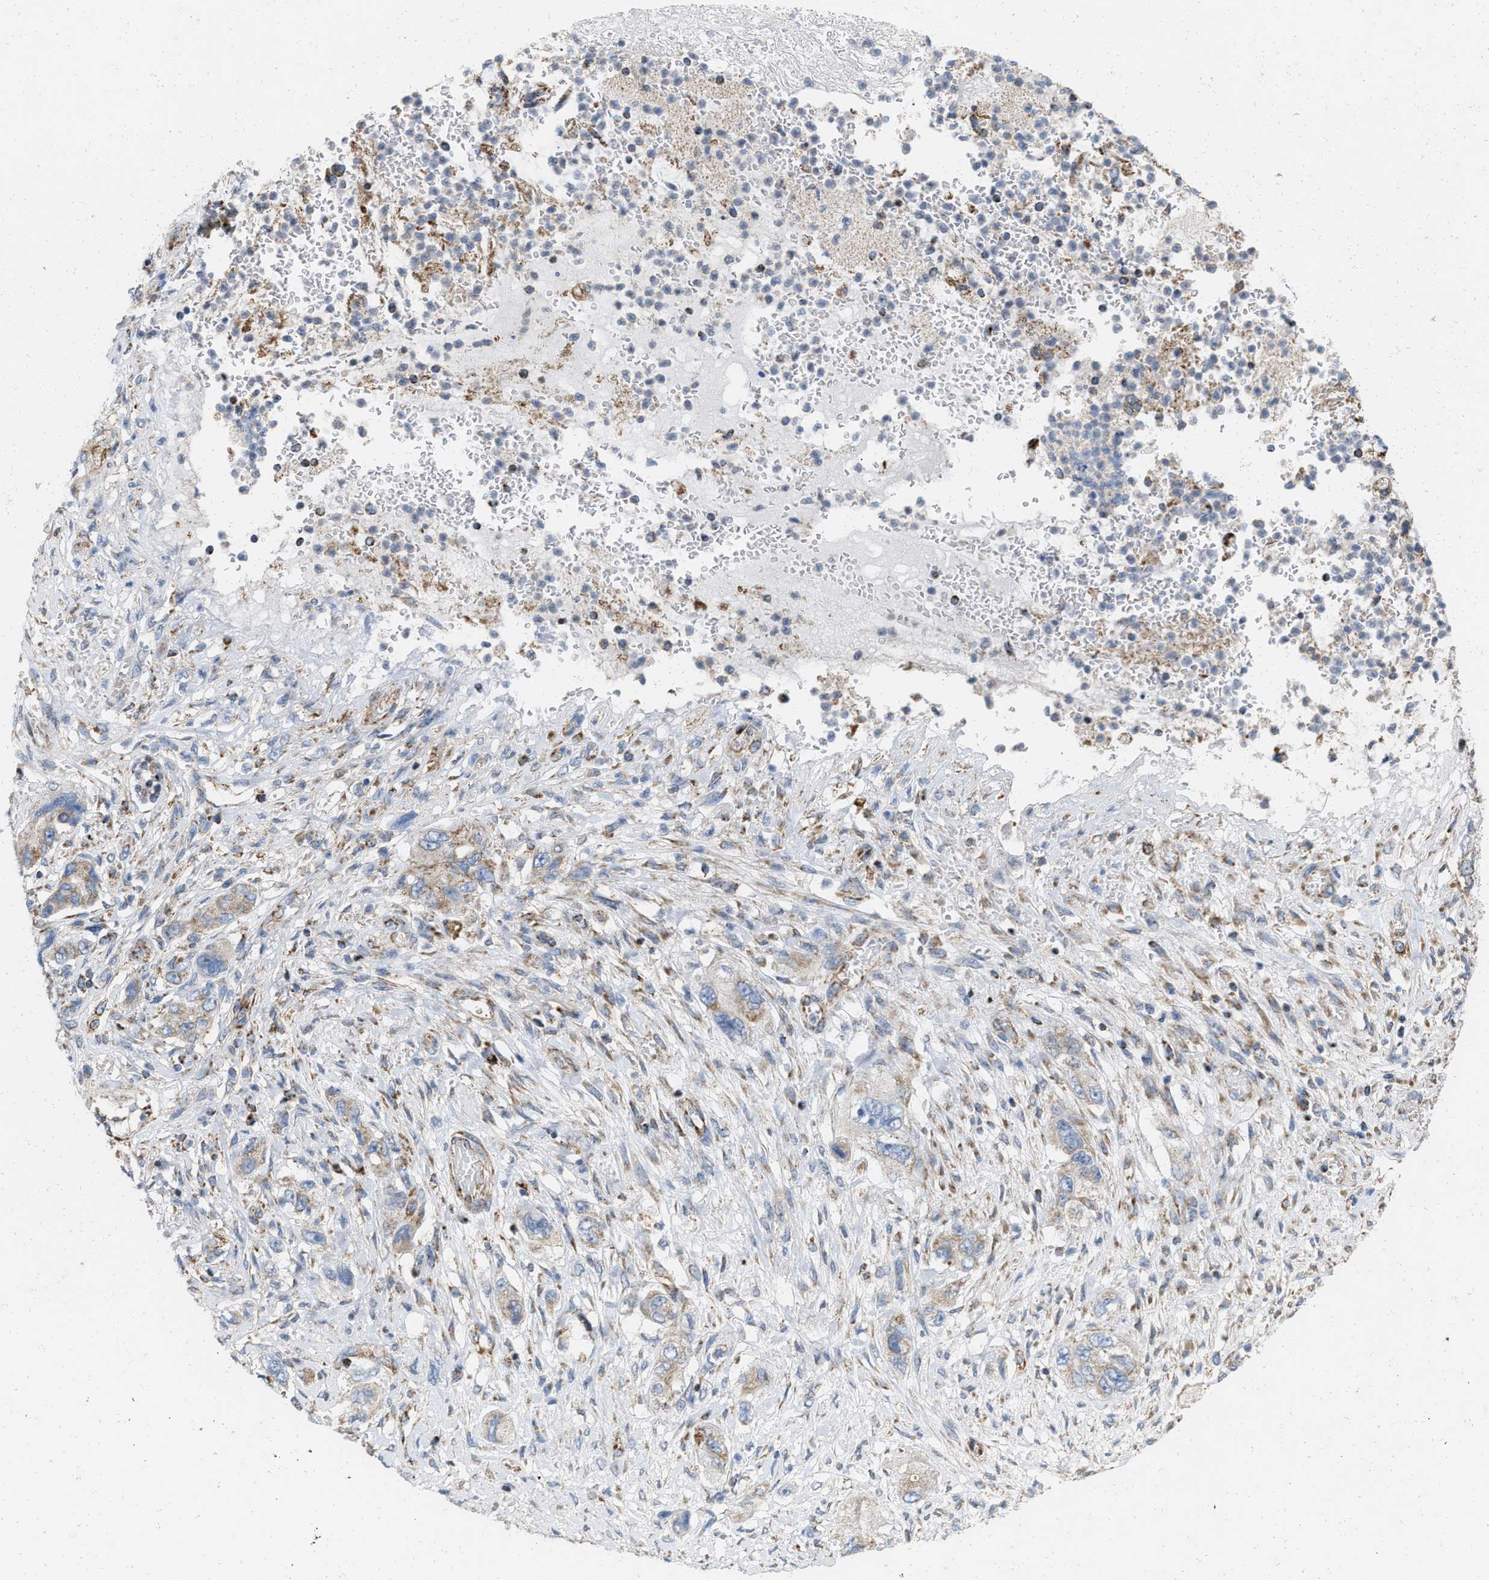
{"staining": {"intensity": "moderate", "quantity": "<25%", "location": "cytoplasmic/membranous"}, "tissue": "pancreatic cancer", "cell_type": "Tumor cells", "image_type": "cancer", "snomed": [{"axis": "morphology", "description": "Adenocarcinoma, NOS"}, {"axis": "topography", "description": "Pancreas"}], "caption": "An image showing moderate cytoplasmic/membranous expression in approximately <25% of tumor cells in pancreatic cancer (adenocarcinoma), as visualized by brown immunohistochemical staining.", "gene": "GRB10", "patient": {"sex": "female", "age": 73}}